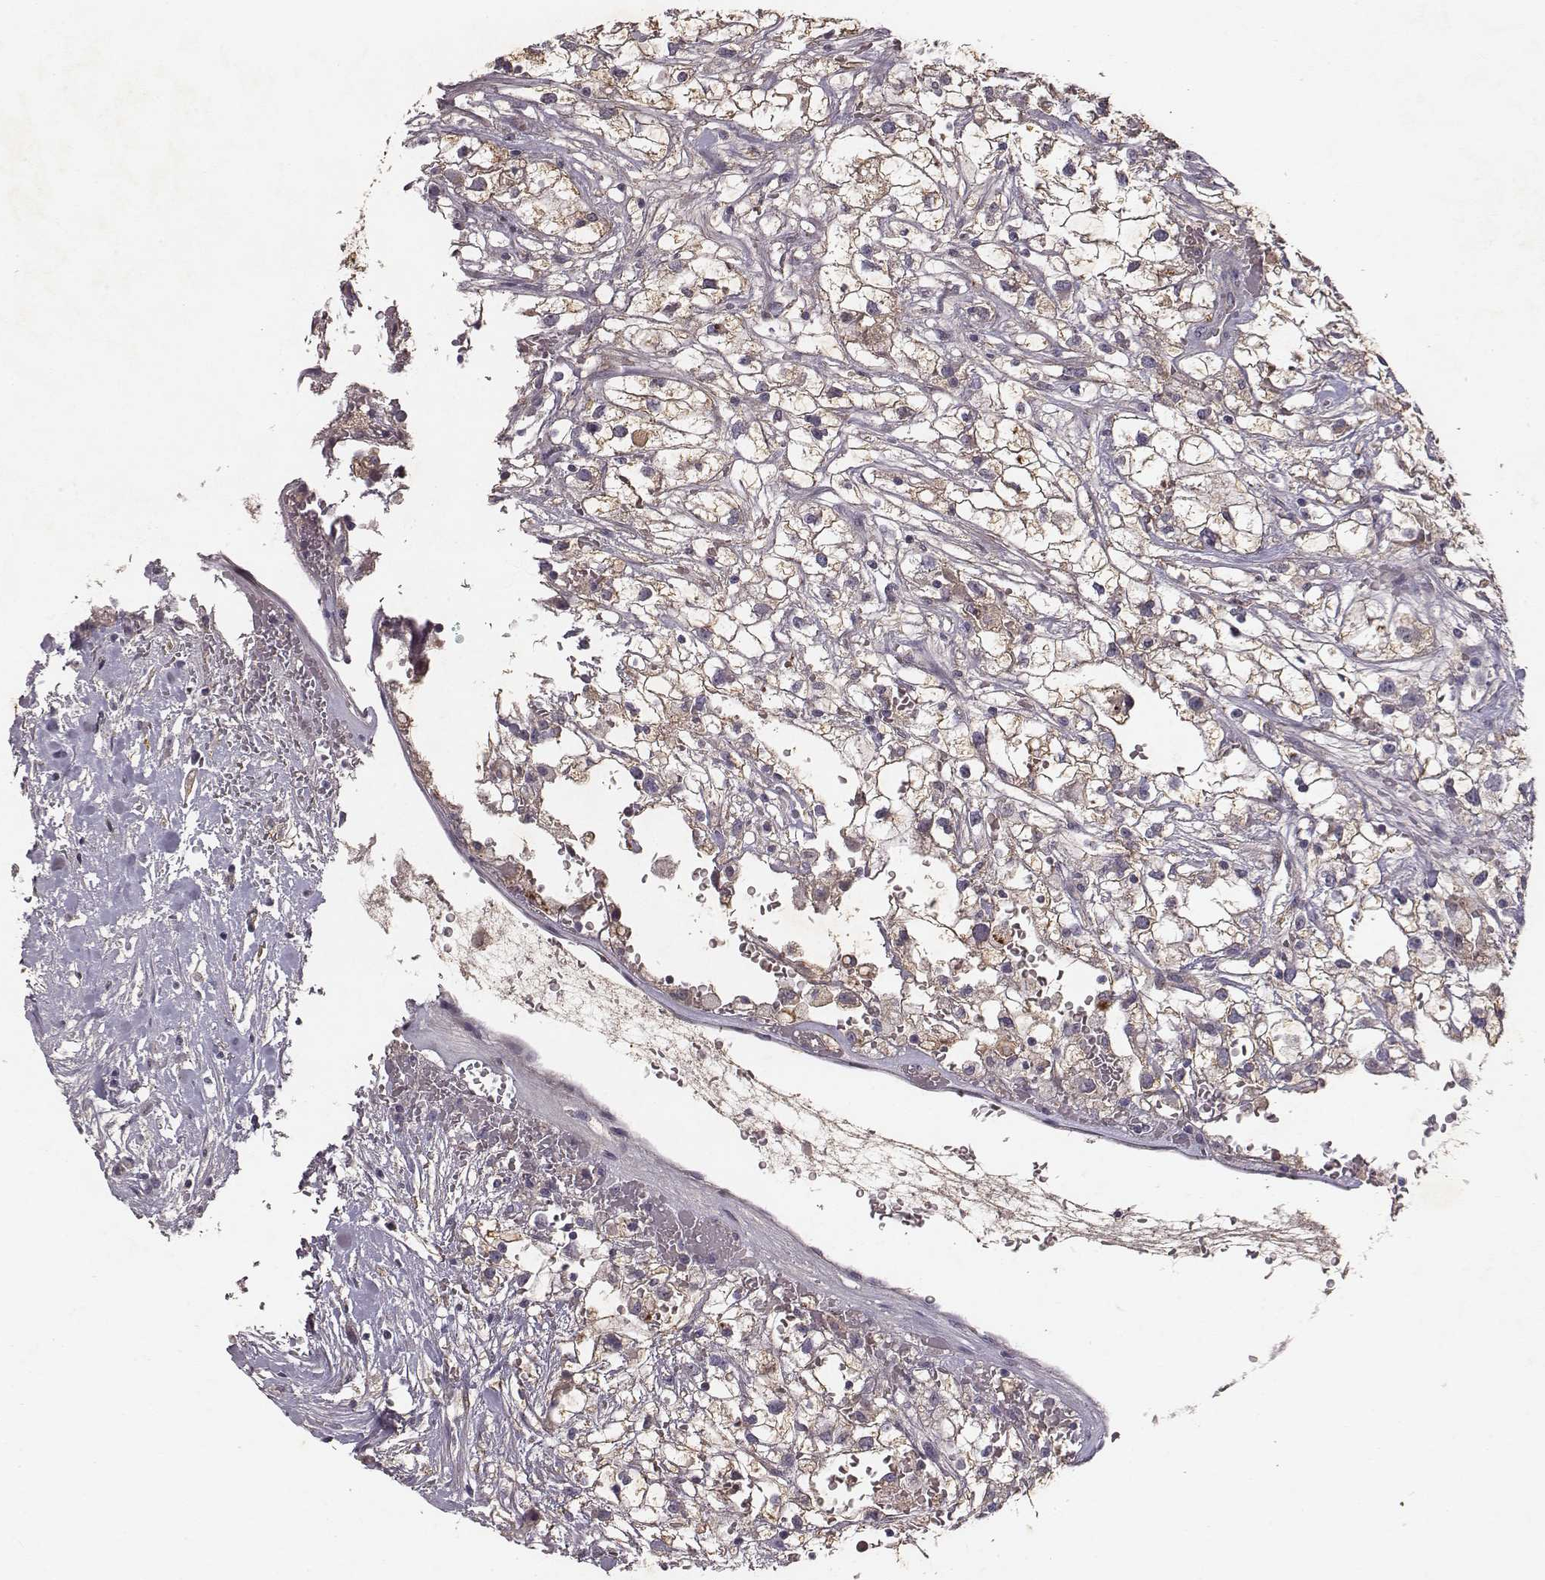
{"staining": {"intensity": "weak", "quantity": "25%-75%", "location": "cytoplasmic/membranous"}, "tissue": "renal cancer", "cell_type": "Tumor cells", "image_type": "cancer", "snomed": [{"axis": "morphology", "description": "Adenocarcinoma, NOS"}, {"axis": "topography", "description": "Kidney"}], "caption": "Renal adenocarcinoma was stained to show a protein in brown. There is low levels of weak cytoplasmic/membranous staining in approximately 25%-75% of tumor cells. (Stains: DAB in brown, nuclei in blue, Microscopy: brightfield microscopy at high magnification).", "gene": "SLC22A6", "patient": {"sex": "male", "age": 59}}